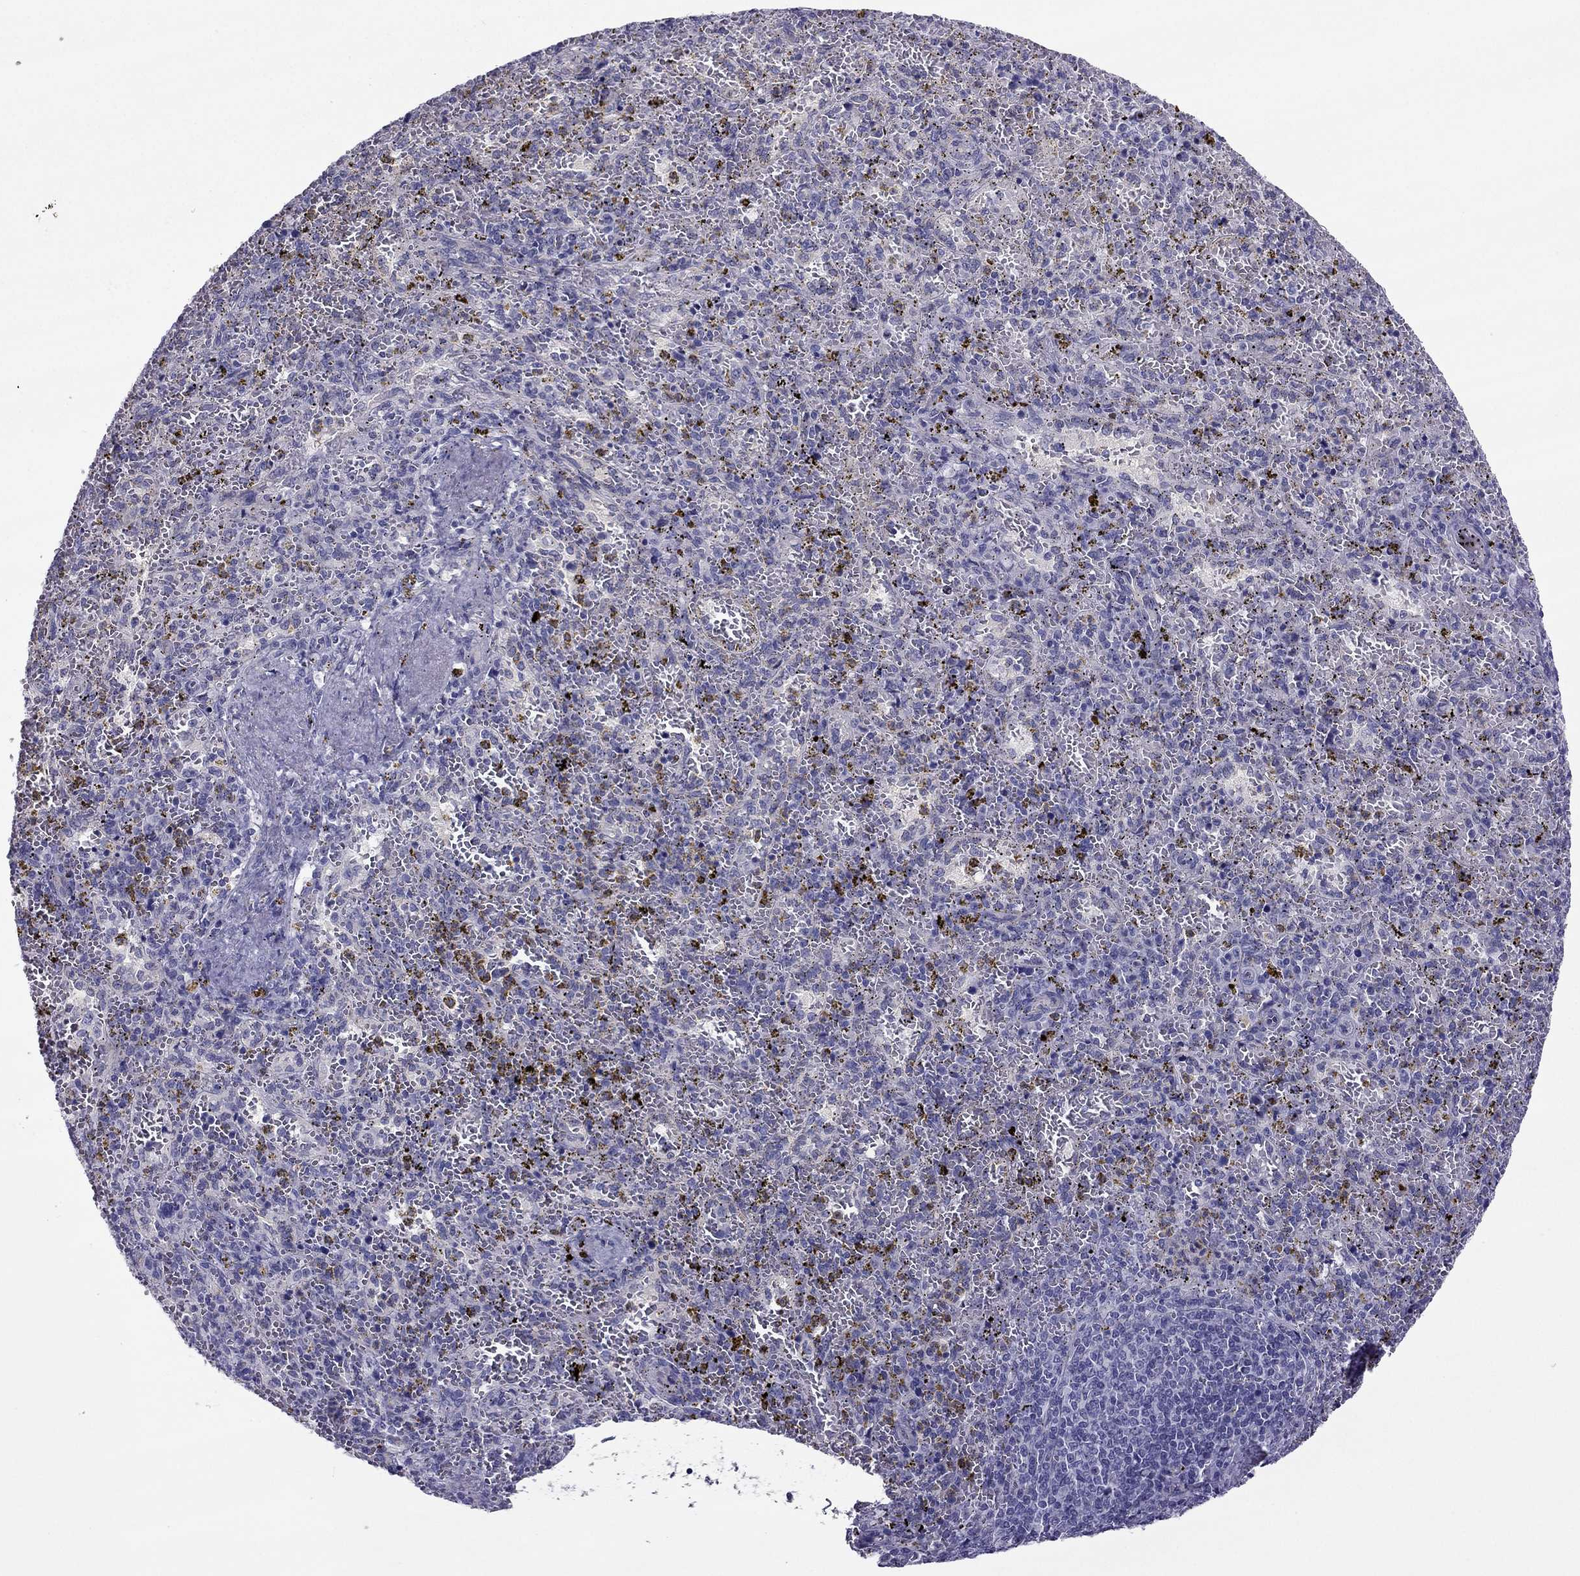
{"staining": {"intensity": "negative", "quantity": "none", "location": "none"}, "tissue": "spleen", "cell_type": "Cells in red pulp", "image_type": "normal", "snomed": [{"axis": "morphology", "description": "Normal tissue, NOS"}, {"axis": "topography", "description": "Spleen"}], "caption": "DAB (3,3'-diaminobenzidine) immunohistochemical staining of normal human spleen reveals no significant positivity in cells in red pulp.", "gene": "PDE6A", "patient": {"sex": "female", "age": 50}}